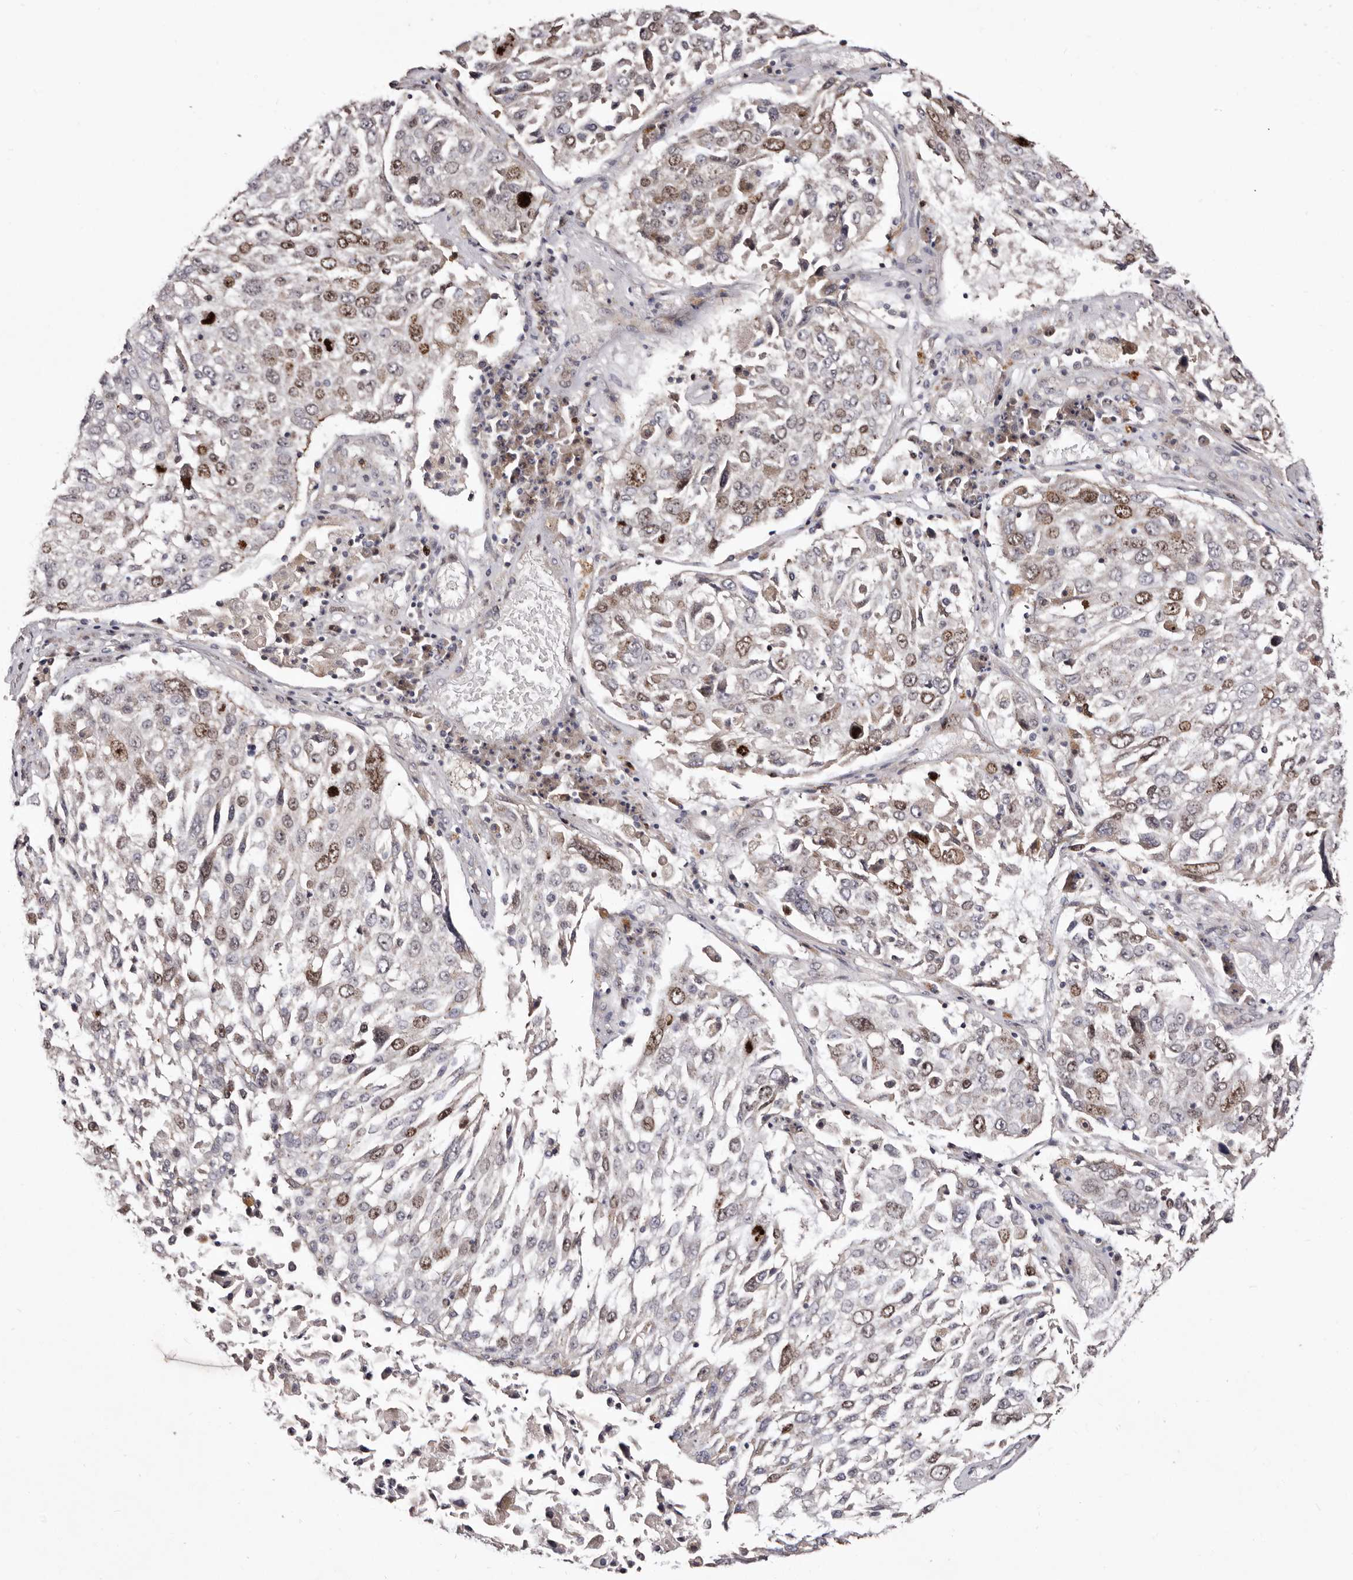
{"staining": {"intensity": "moderate", "quantity": "25%-75%", "location": "nuclear"}, "tissue": "lung cancer", "cell_type": "Tumor cells", "image_type": "cancer", "snomed": [{"axis": "morphology", "description": "Squamous cell carcinoma, NOS"}, {"axis": "topography", "description": "Lung"}], "caption": "About 25%-75% of tumor cells in lung cancer exhibit moderate nuclear protein positivity as visualized by brown immunohistochemical staining.", "gene": "CDCA8", "patient": {"sex": "male", "age": 65}}